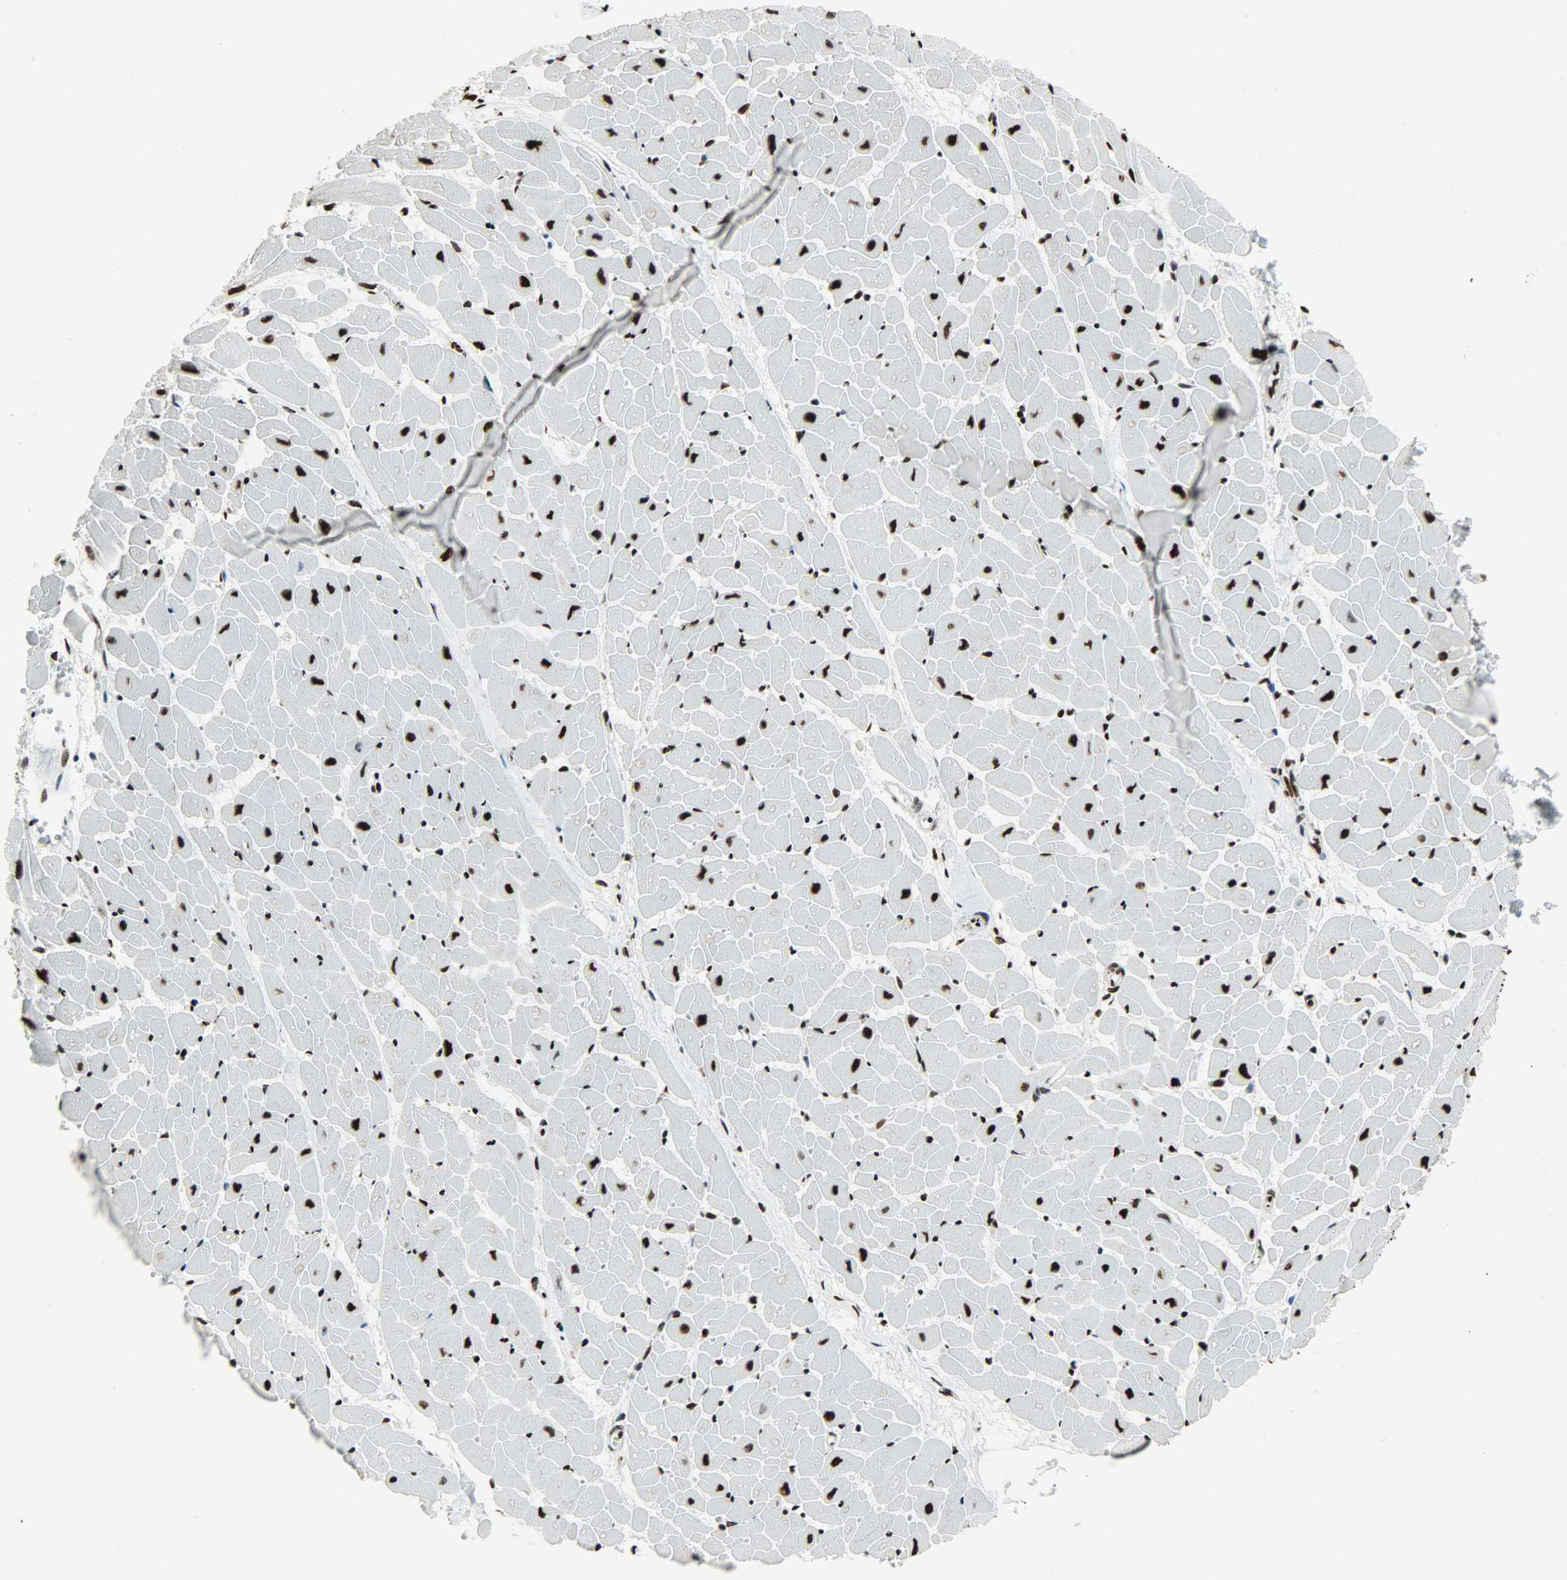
{"staining": {"intensity": "strong", "quantity": ">75%", "location": "nuclear"}, "tissue": "heart muscle", "cell_type": "Cardiomyocytes", "image_type": "normal", "snomed": [{"axis": "morphology", "description": "Normal tissue, NOS"}, {"axis": "topography", "description": "Heart"}], "caption": "Protein expression analysis of benign human heart muscle reveals strong nuclear expression in approximately >75% of cardiomyocytes. (brown staining indicates protein expression, while blue staining denotes nuclei).", "gene": "SNRPA", "patient": {"sex": "female", "age": 19}}